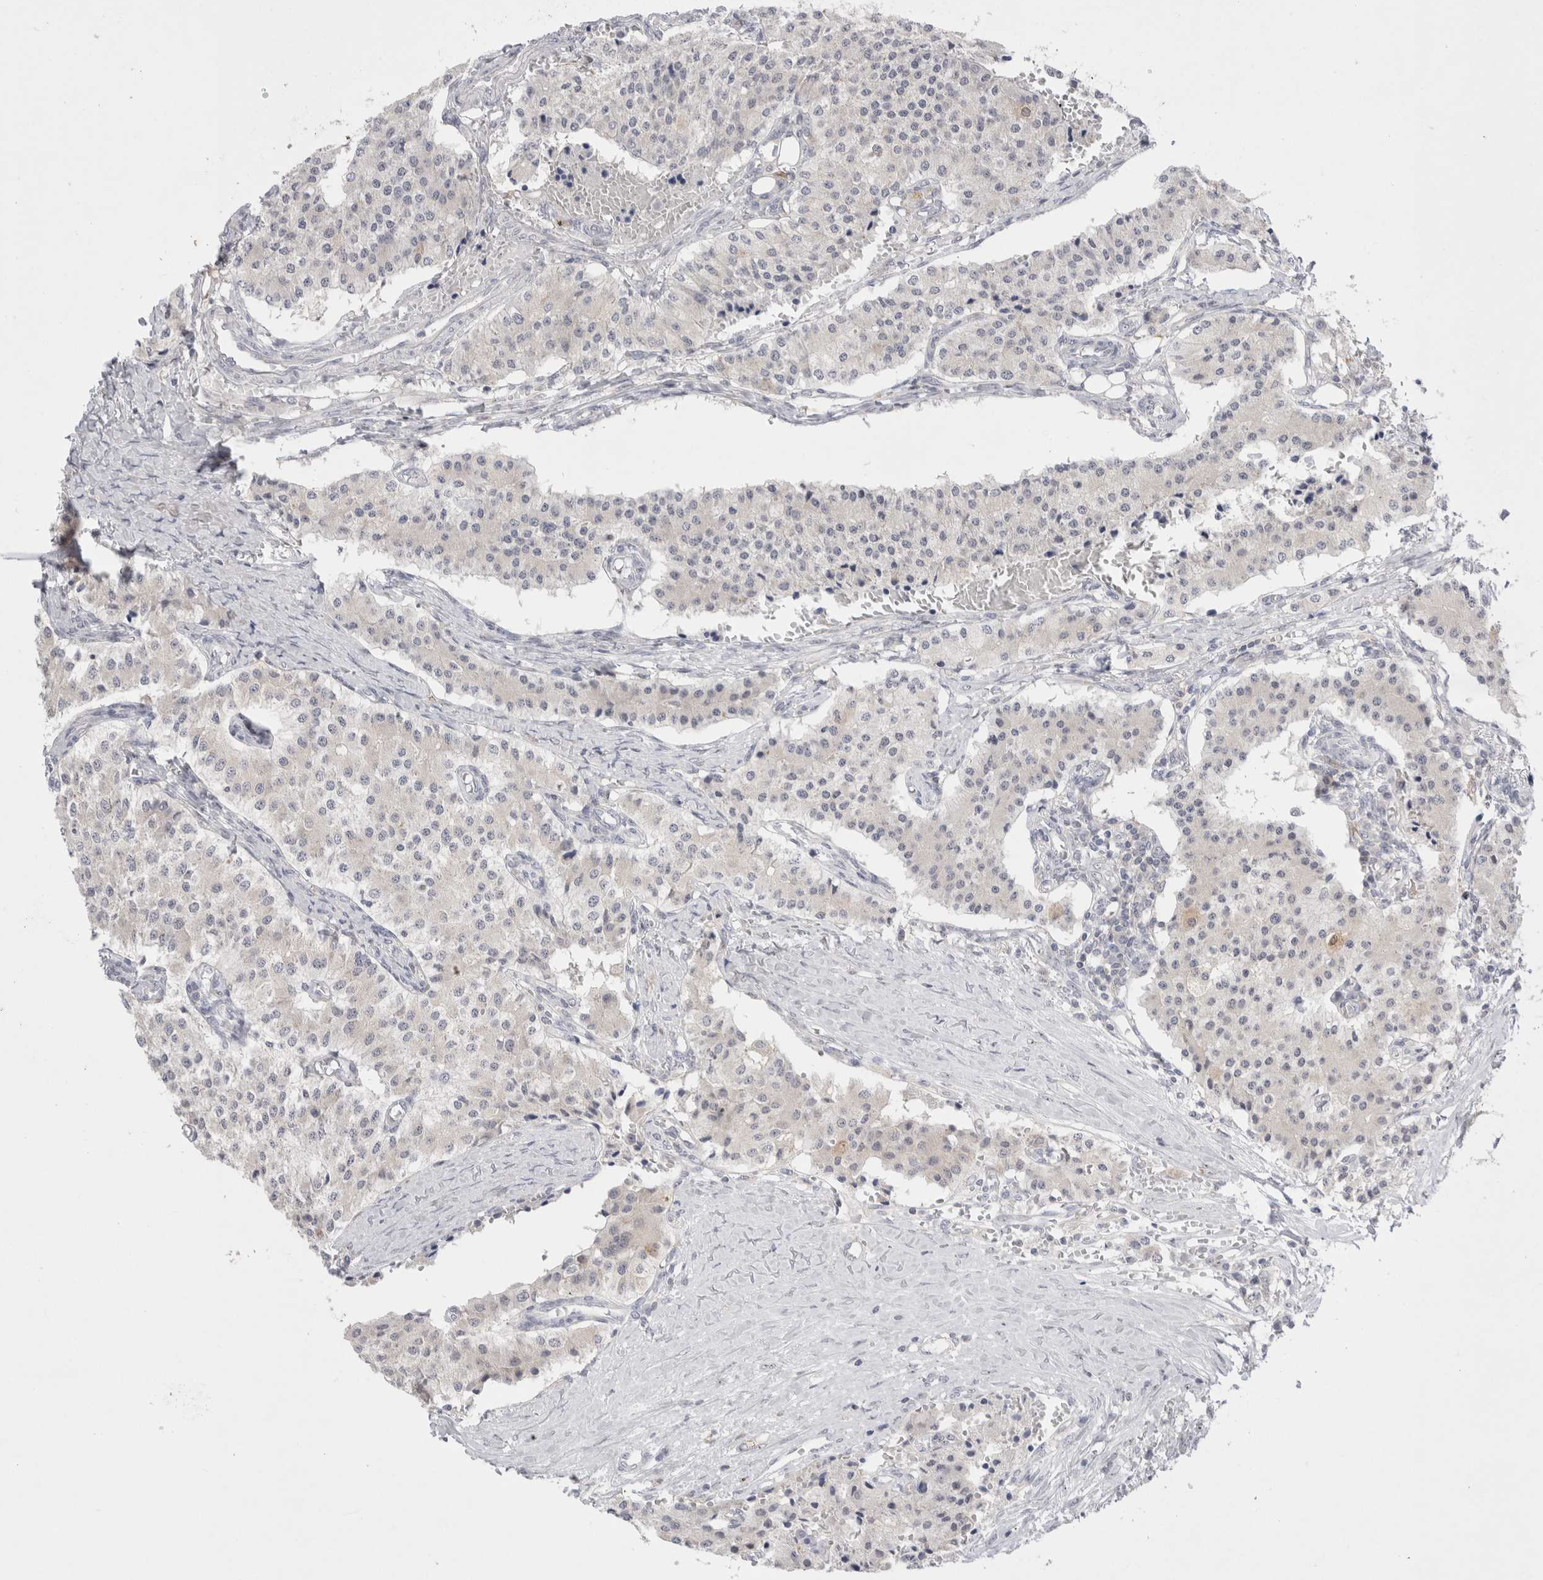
{"staining": {"intensity": "negative", "quantity": "none", "location": "none"}, "tissue": "carcinoid", "cell_type": "Tumor cells", "image_type": "cancer", "snomed": [{"axis": "morphology", "description": "Carcinoid, malignant, NOS"}, {"axis": "topography", "description": "Colon"}], "caption": "High power microscopy histopathology image of an immunohistochemistry (IHC) image of carcinoid, revealing no significant positivity in tumor cells.", "gene": "CERS5", "patient": {"sex": "female", "age": 52}}